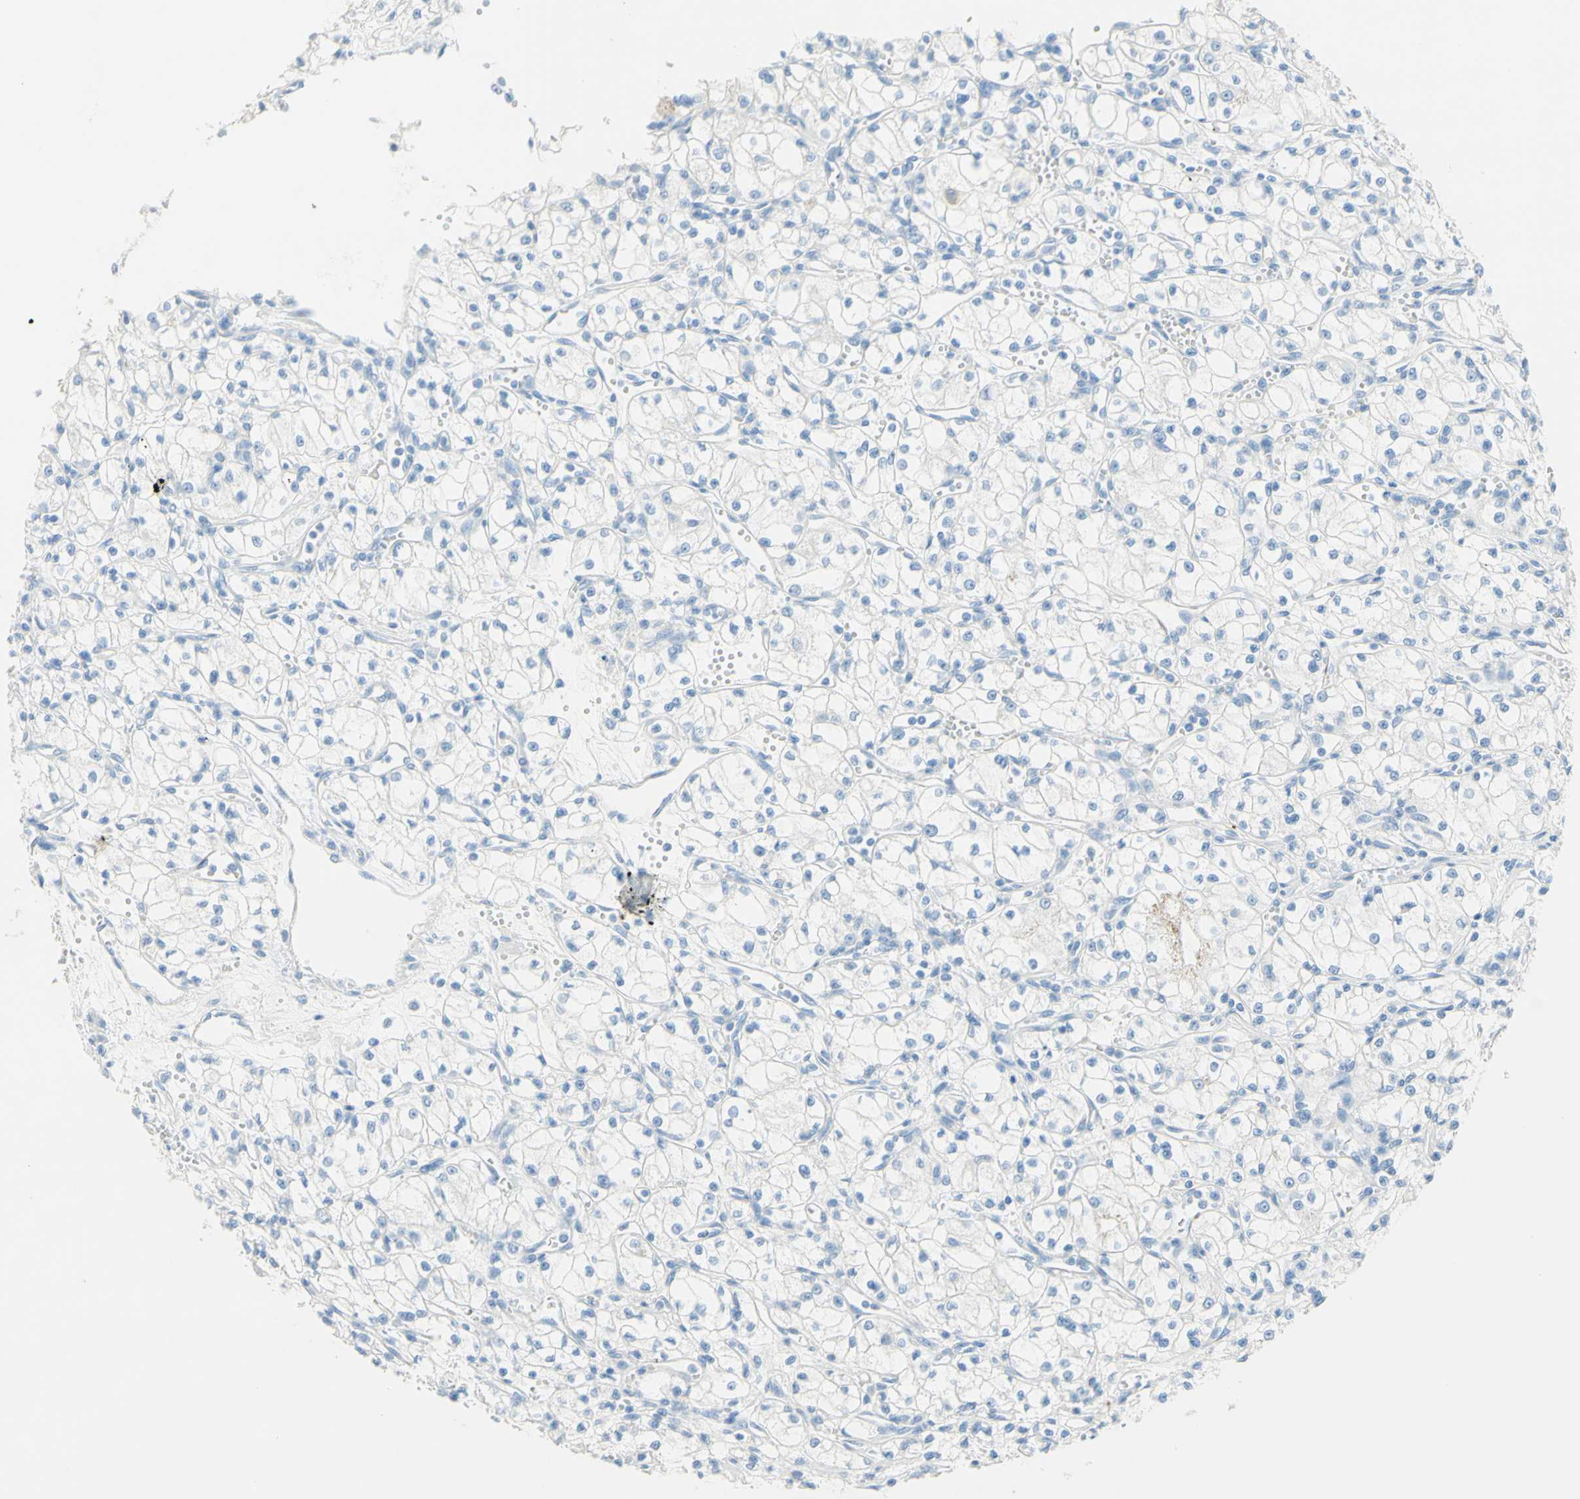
{"staining": {"intensity": "negative", "quantity": "none", "location": "none"}, "tissue": "renal cancer", "cell_type": "Tumor cells", "image_type": "cancer", "snomed": [{"axis": "morphology", "description": "Normal tissue, NOS"}, {"axis": "morphology", "description": "Adenocarcinoma, NOS"}, {"axis": "topography", "description": "Kidney"}], "caption": "DAB (3,3'-diaminobenzidine) immunohistochemical staining of human renal cancer reveals no significant staining in tumor cells.", "gene": "IL6ST", "patient": {"sex": "male", "age": 59}}